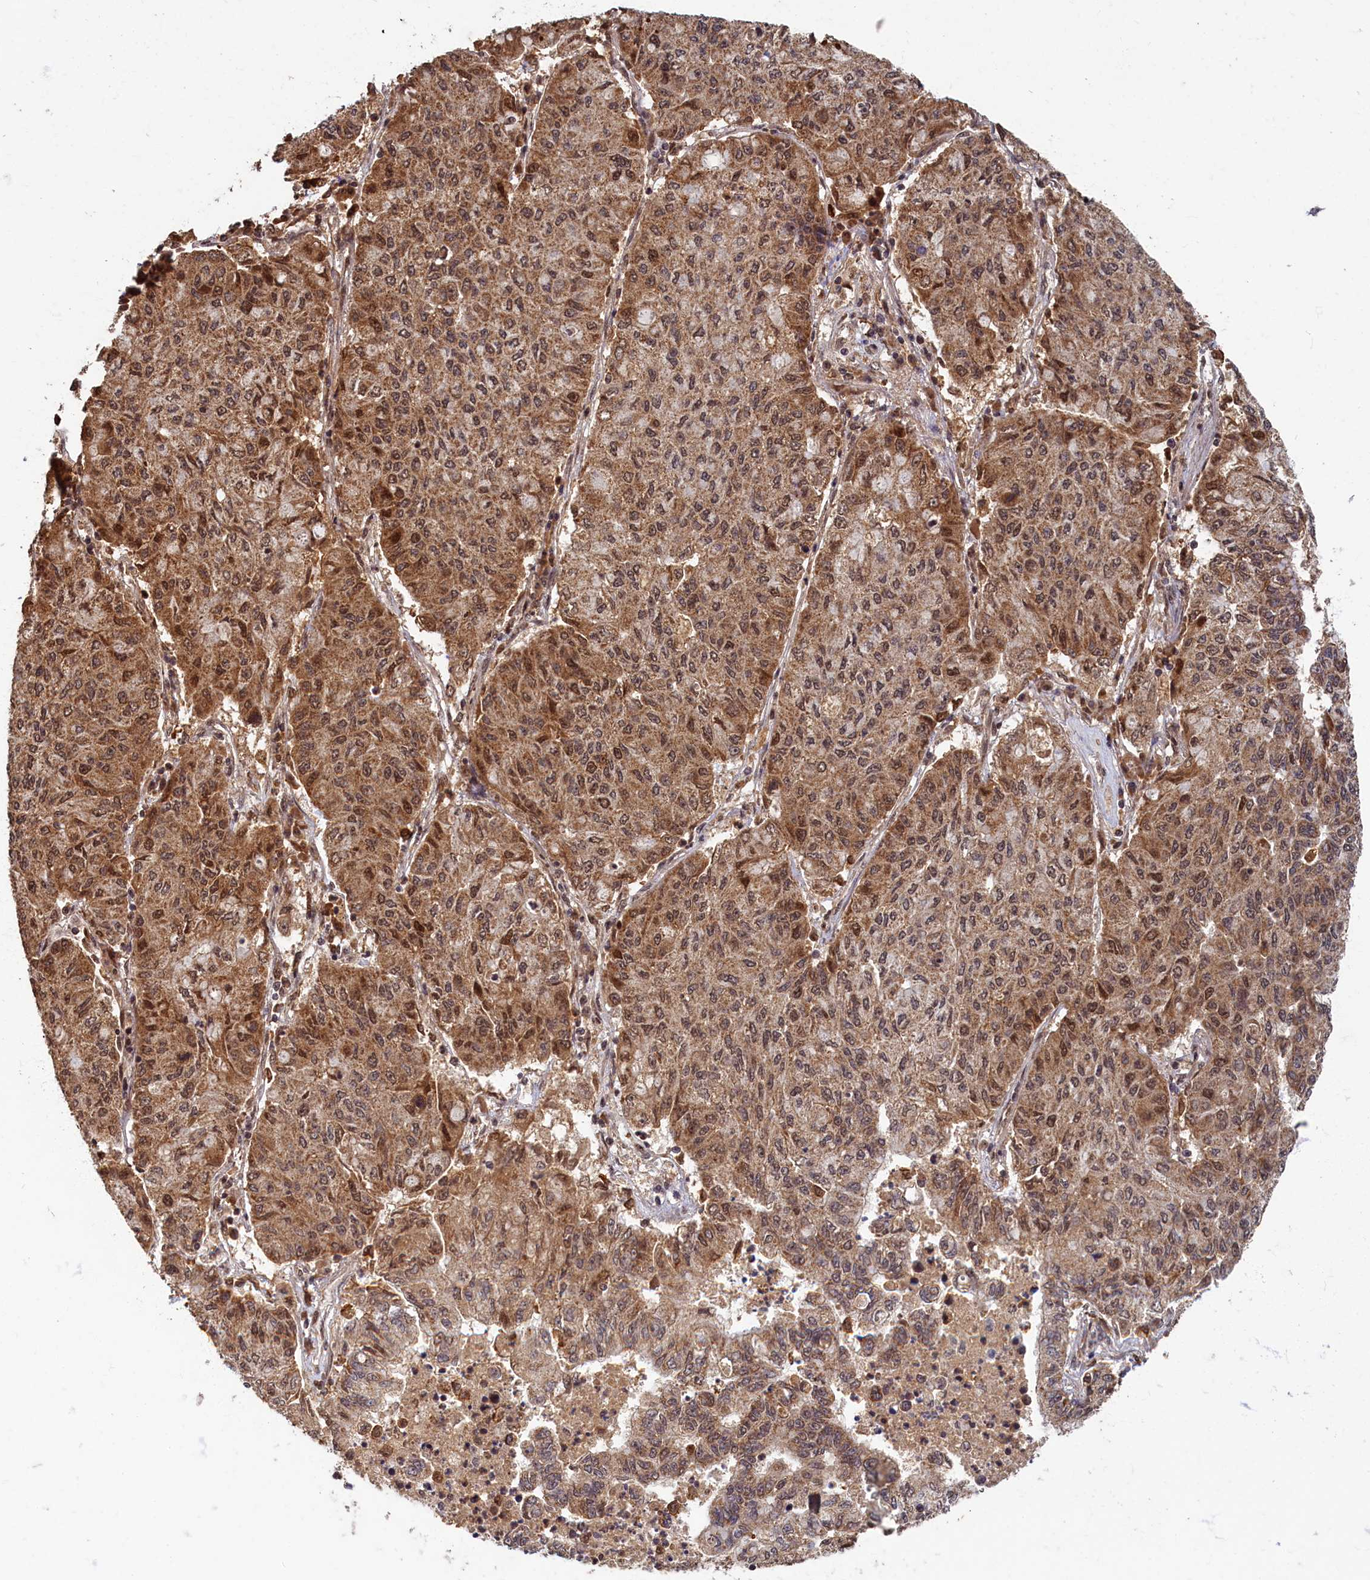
{"staining": {"intensity": "moderate", "quantity": ">75%", "location": "cytoplasmic/membranous"}, "tissue": "lung cancer", "cell_type": "Tumor cells", "image_type": "cancer", "snomed": [{"axis": "morphology", "description": "Squamous cell carcinoma, NOS"}, {"axis": "topography", "description": "Lung"}], "caption": "Lung cancer (squamous cell carcinoma) tissue reveals moderate cytoplasmic/membranous expression in about >75% of tumor cells, visualized by immunohistochemistry.", "gene": "BRCA1", "patient": {"sex": "male", "age": 74}}